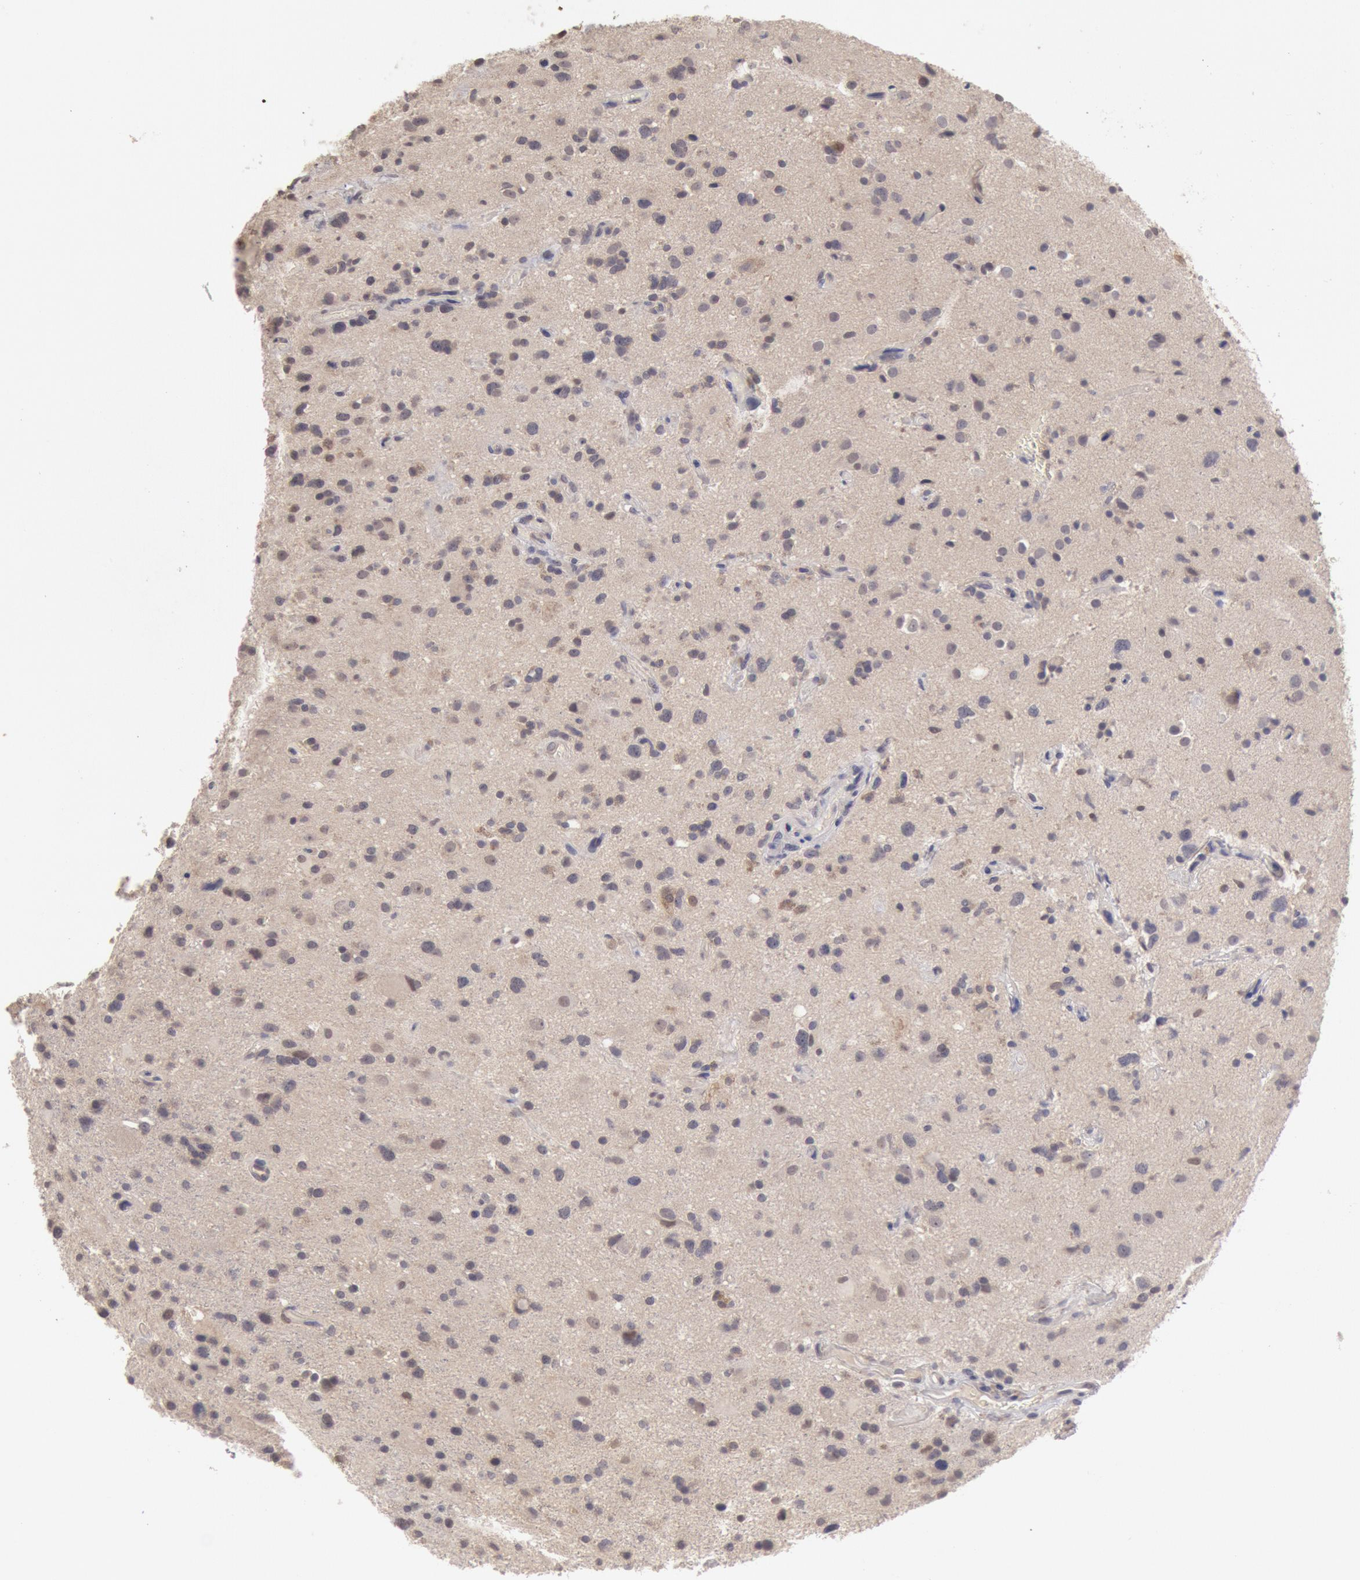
{"staining": {"intensity": "negative", "quantity": "none", "location": "none"}, "tissue": "glioma", "cell_type": "Tumor cells", "image_type": "cancer", "snomed": [{"axis": "morphology", "description": "Glioma, malignant, High grade"}, {"axis": "topography", "description": "Brain"}], "caption": "Human malignant glioma (high-grade) stained for a protein using immunohistochemistry (IHC) reveals no staining in tumor cells.", "gene": "ZFP36L1", "patient": {"sex": "male", "age": 48}}